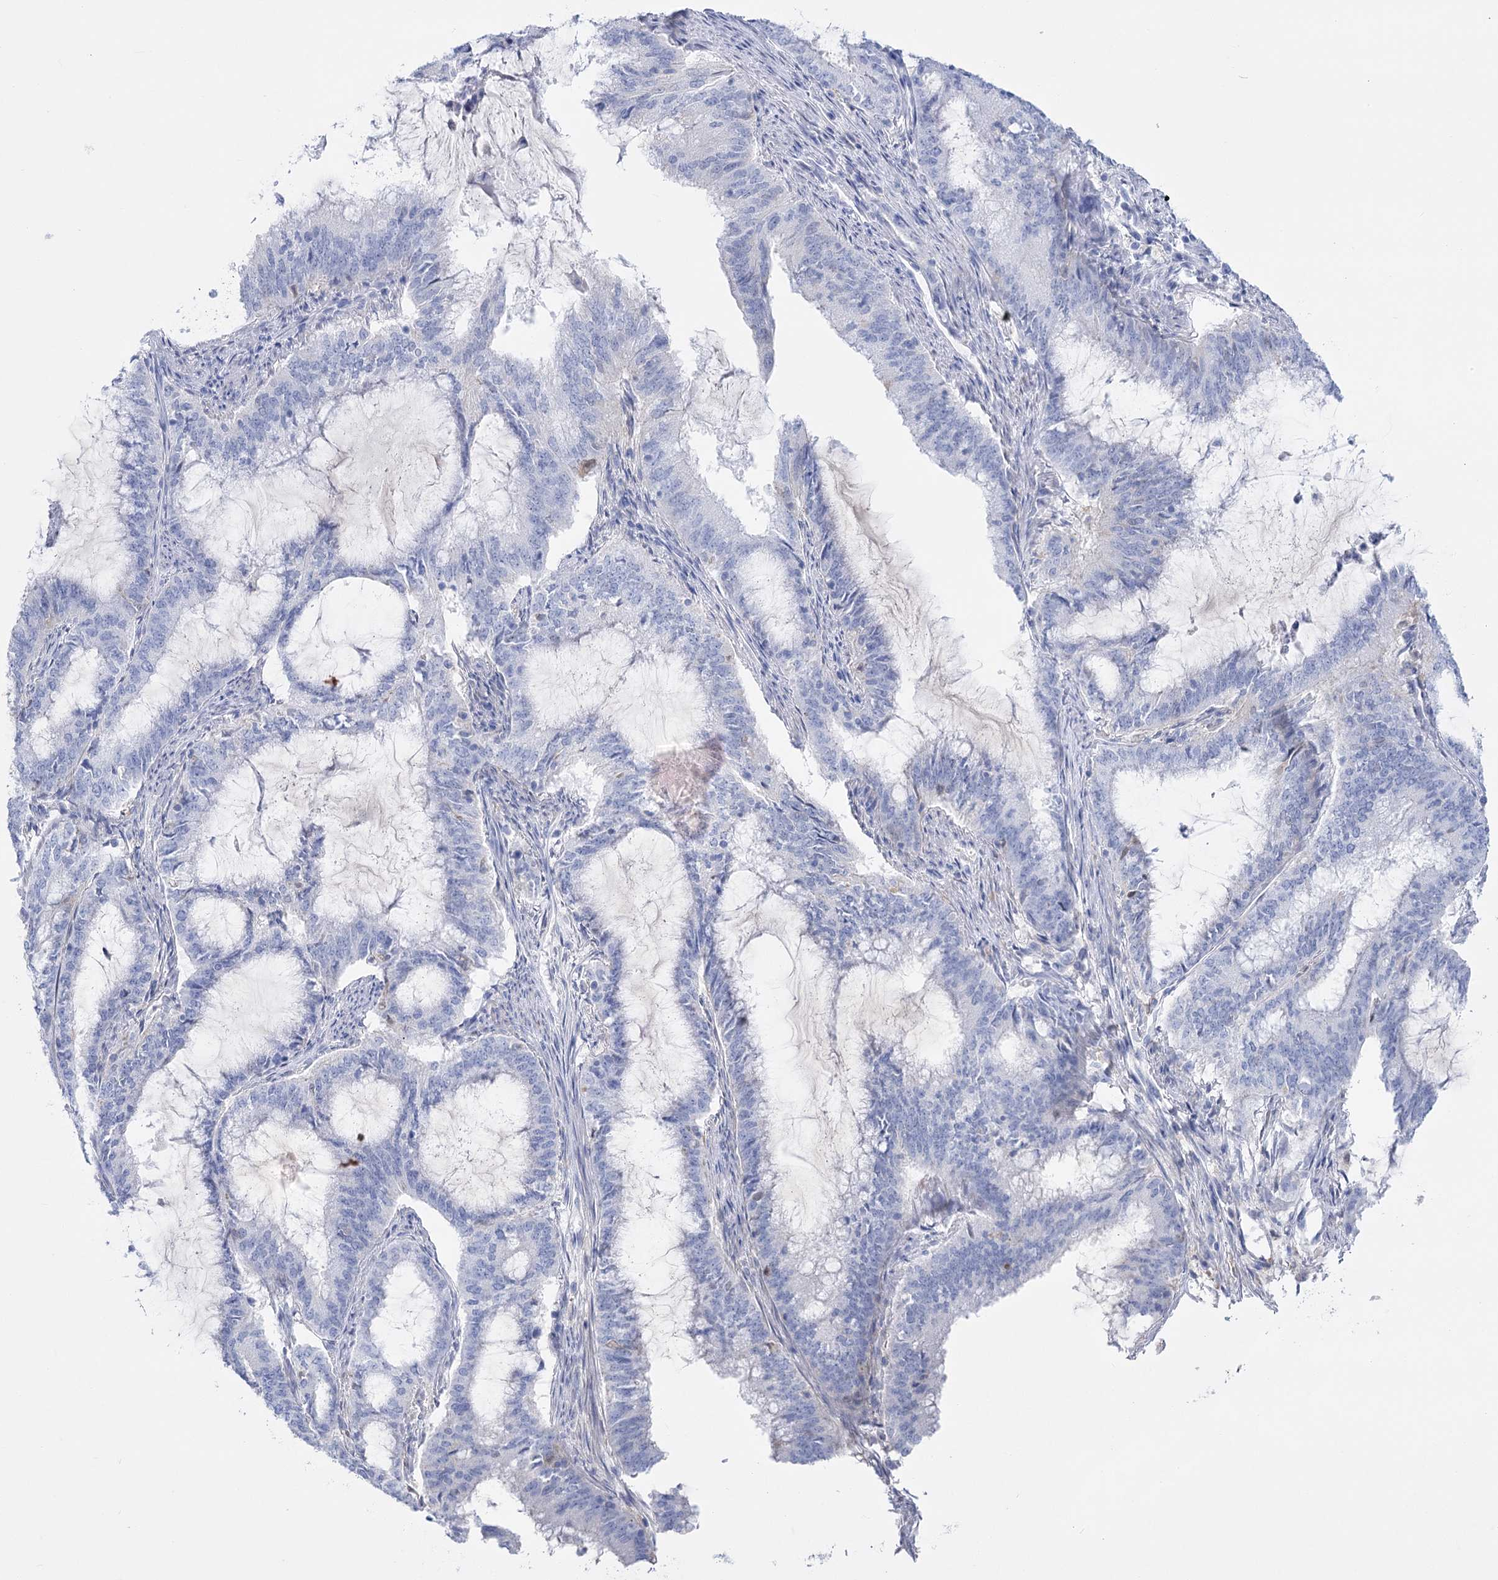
{"staining": {"intensity": "negative", "quantity": "none", "location": "none"}, "tissue": "endometrial cancer", "cell_type": "Tumor cells", "image_type": "cancer", "snomed": [{"axis": "morphology", "description": "Adenocarcinoma, NOS"}, {"axis": "topography", "description": "Endometrium"}], "caption": "DAB immunohistochemical staining of endometrial adenocarcinoma shows no significant positivity in tumor cells.", "gene": "PCDHA1", "patient": {"sex": "female", "age": 51}}